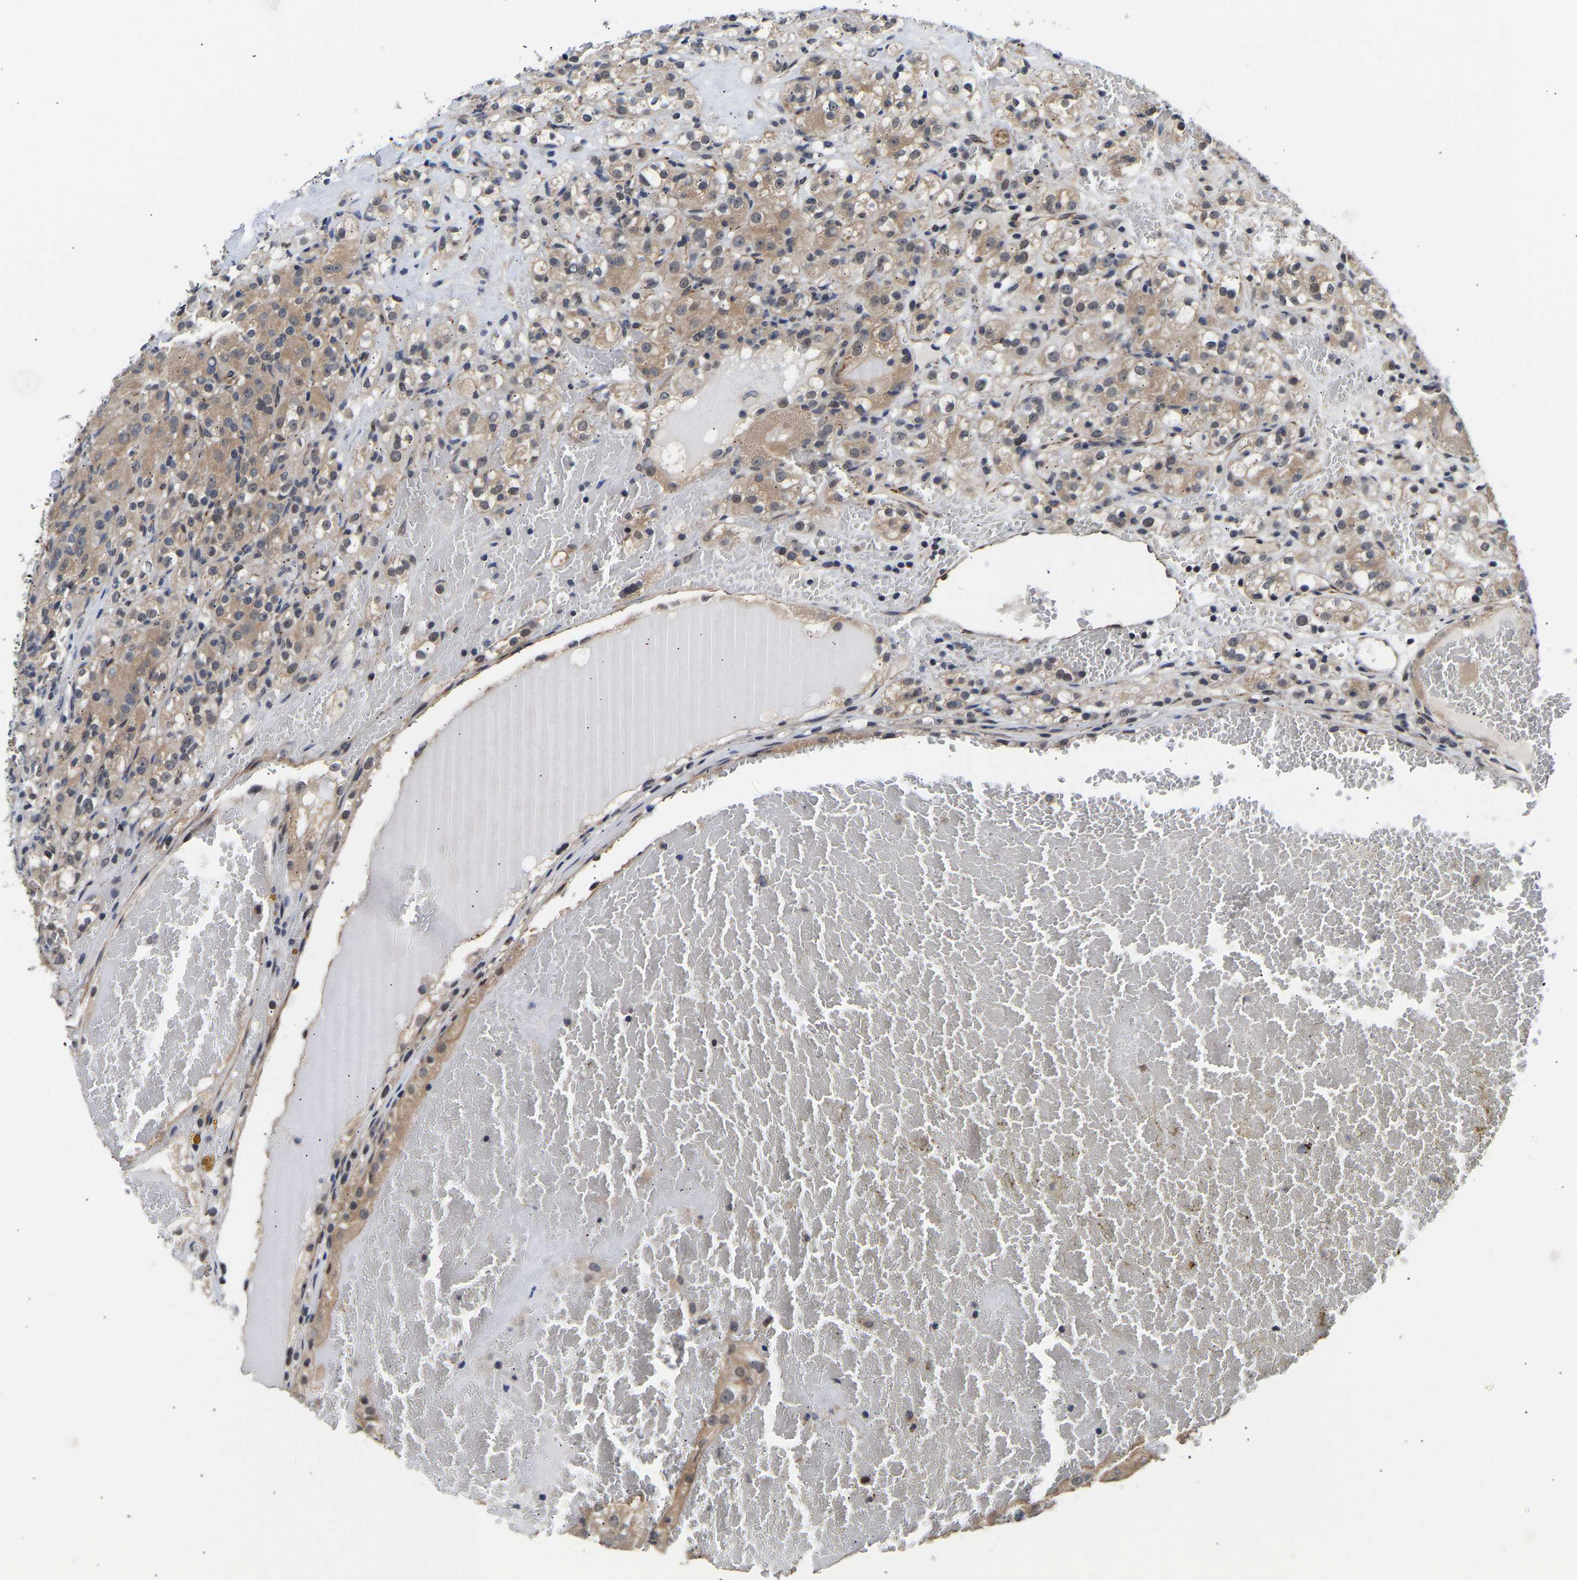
{"staining": {"intensity": "moderate", "quantity": ">75%", "location": "cytoplasmic/membranous"}, "tissue": "renal cancer", "cell_type": "Tumor cells", "image_type": "cancer", "snomed": [{"axis": "morphology", "description": "Normal tissue, NOS"}, {"axis": "morphology", "description": "Adenocarcinoma, NOS"}, {"axis": "topography", "description": "Kidney"}], "caption": "Immunohistochemistry (IHC) of renal adenocarcinoma shows medium levels of moderate cytoplasmic/membranous staining in about >75% of tumor cells.", "gene": "METTL16", "patient": {"sex": "male", "age": 61}}